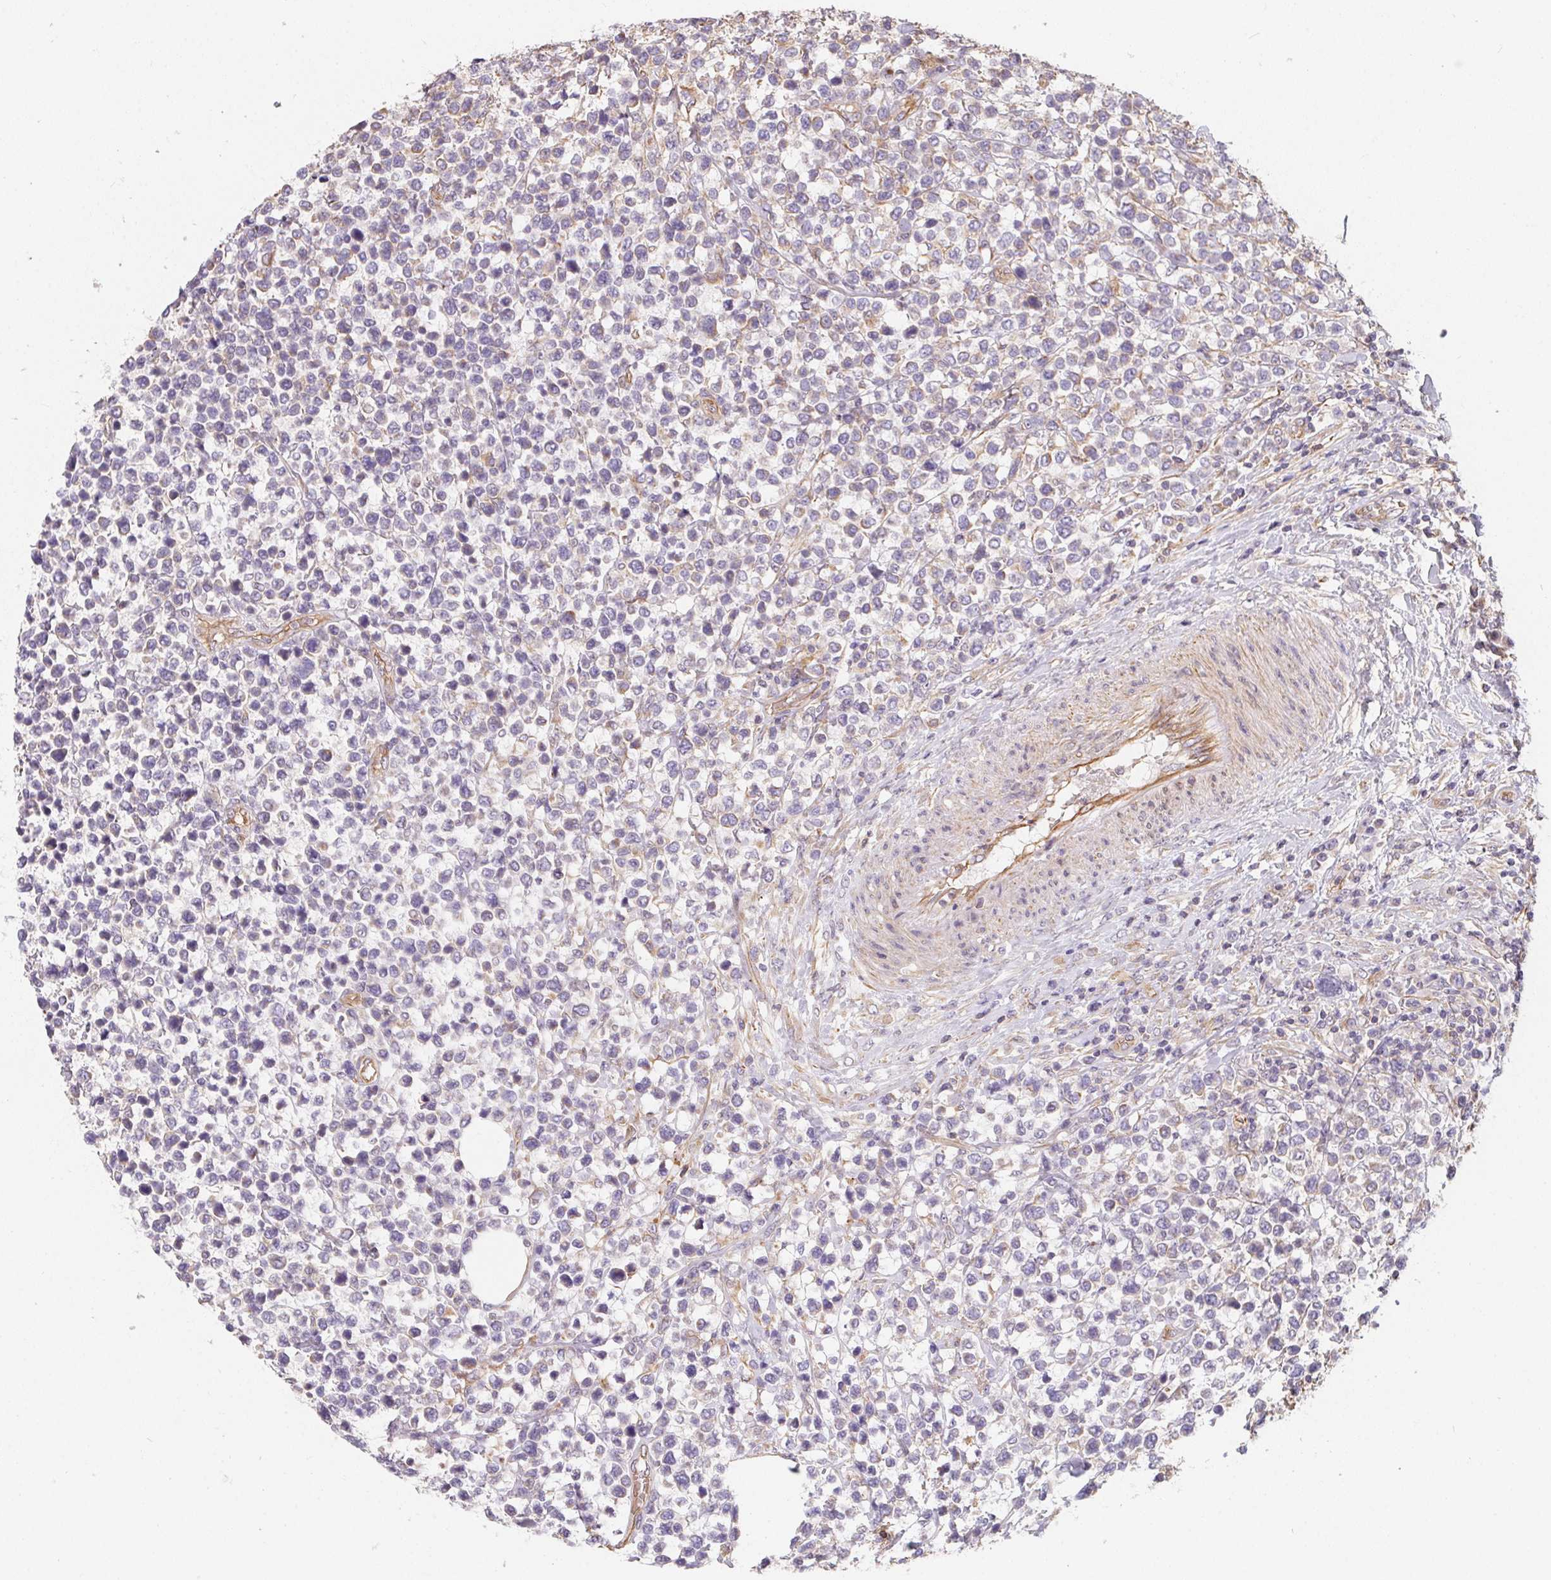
{"staining": {"intensity": "negative", "quantity": "none", "location": "none"}, "tissue": "lymphoma", "cell_type": "Tumor cells", "image_type": "cancer", "snomed": [{"axis": "morphology", "description": "Malignant lymphoma, non-Hodgkin's type, High grade"}, {"axis": "topography", "description": "Soft tissue"}], "caption": "A histopathology image of lymphoma stained for a protein demonstrates no brown staining in tumor cells. (DAB (3,3'-diaminobenzidine) immunohistochemistry, high magnification).", "gene": "TBKBP1", "patient": {"sex": "female", "age": 56}}